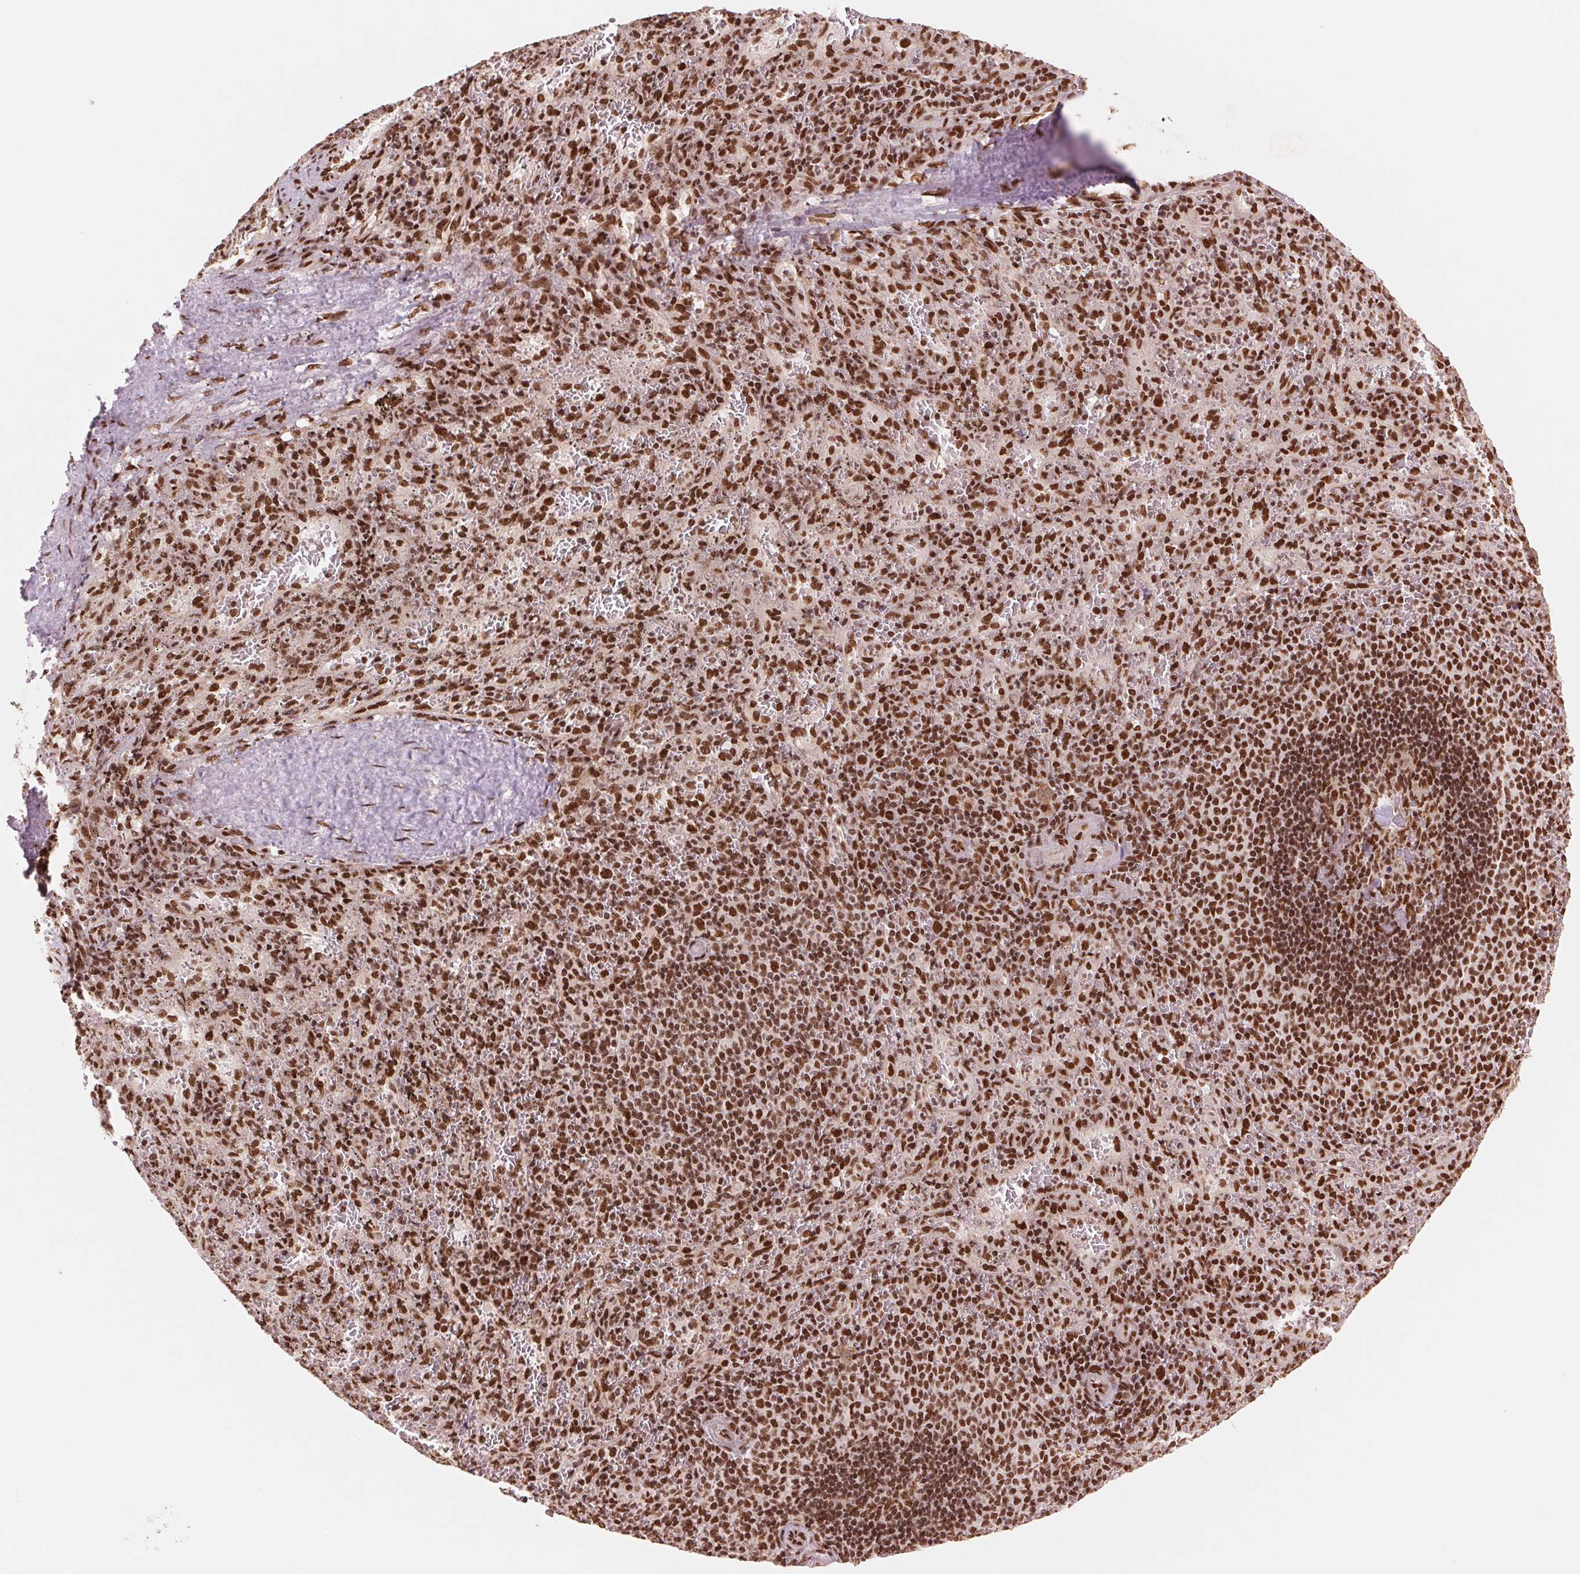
{"staining": {"intensity": "strong", "quantity": ">75%", "location": "nuclear"}, "tissue": "spleen", "cell_type": "Cells in red pulp", "image_type": "normal", "snomed": [{"axis": "morphology", "description": "Normal tissue, NOS"}, {"axis": "topography", "description": "Spleen"}], "caption": "This micrograph displays benign spleen stained with immunohistochemistry to label a protein in brown. The nuclear of cells in red pulp show strong positivity for the protein. Nuclei are counter-stained blue.", "gene": "TTLL9", "patient": {"sex": "male", "age": 57}}